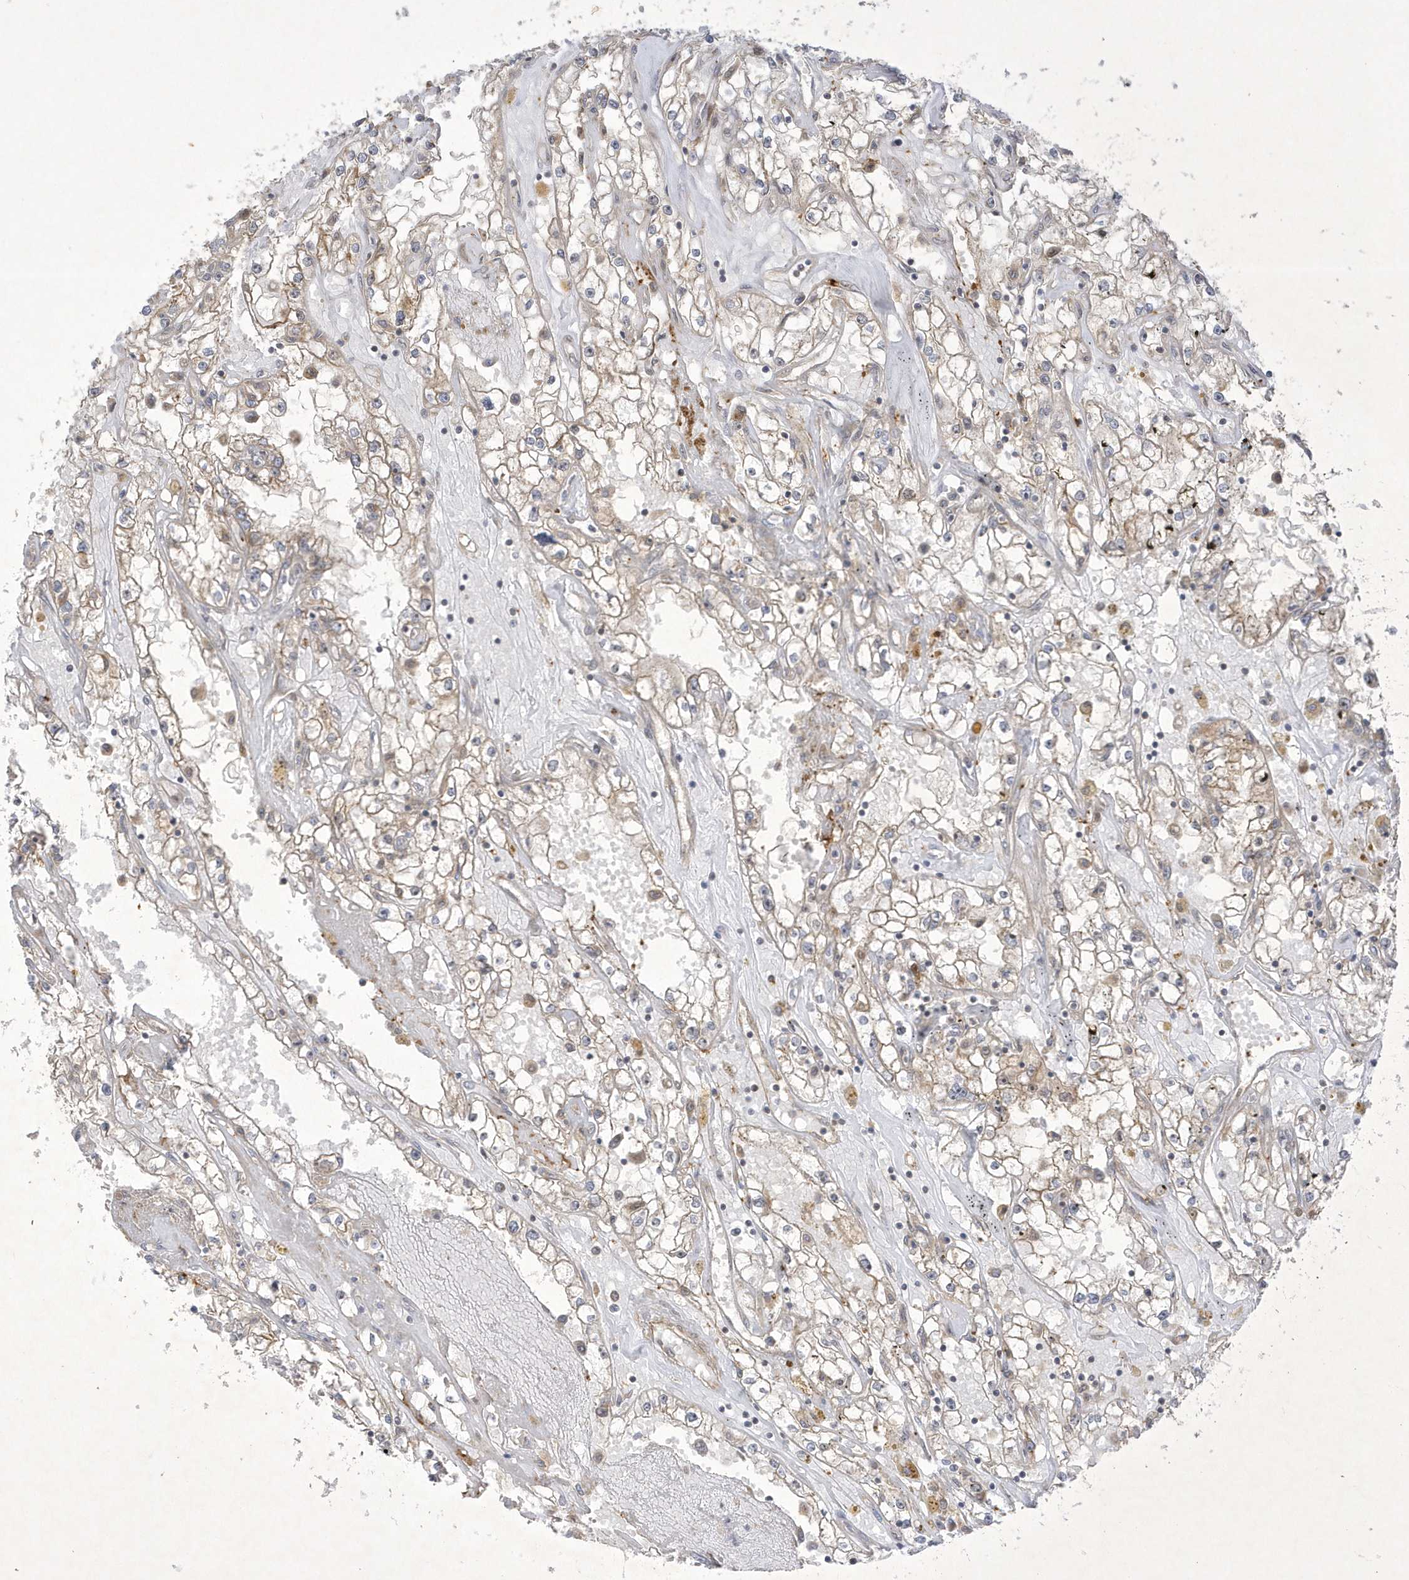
{"staining": {"intensity": "weak", "quantity": "<25%", "location": "cytoplasmic/membranous"}, "tissue": "renal cancer", "cell_type": "Tumor cells", "image_type": "cancer", "snomed": [{"axis": "morphology", "description": "Adenocarcinoma, NOS"}, {"axis": "topography", "description": "Kidney"}], "caption": "DAB (3,3'-diaminobenzidine) immunohistochemical staining of adenocarcinoma (renal) reveals no significant expression in tumor cells.", "gene": "NAF1", "patient": {"sex": "male", "age": 56}}